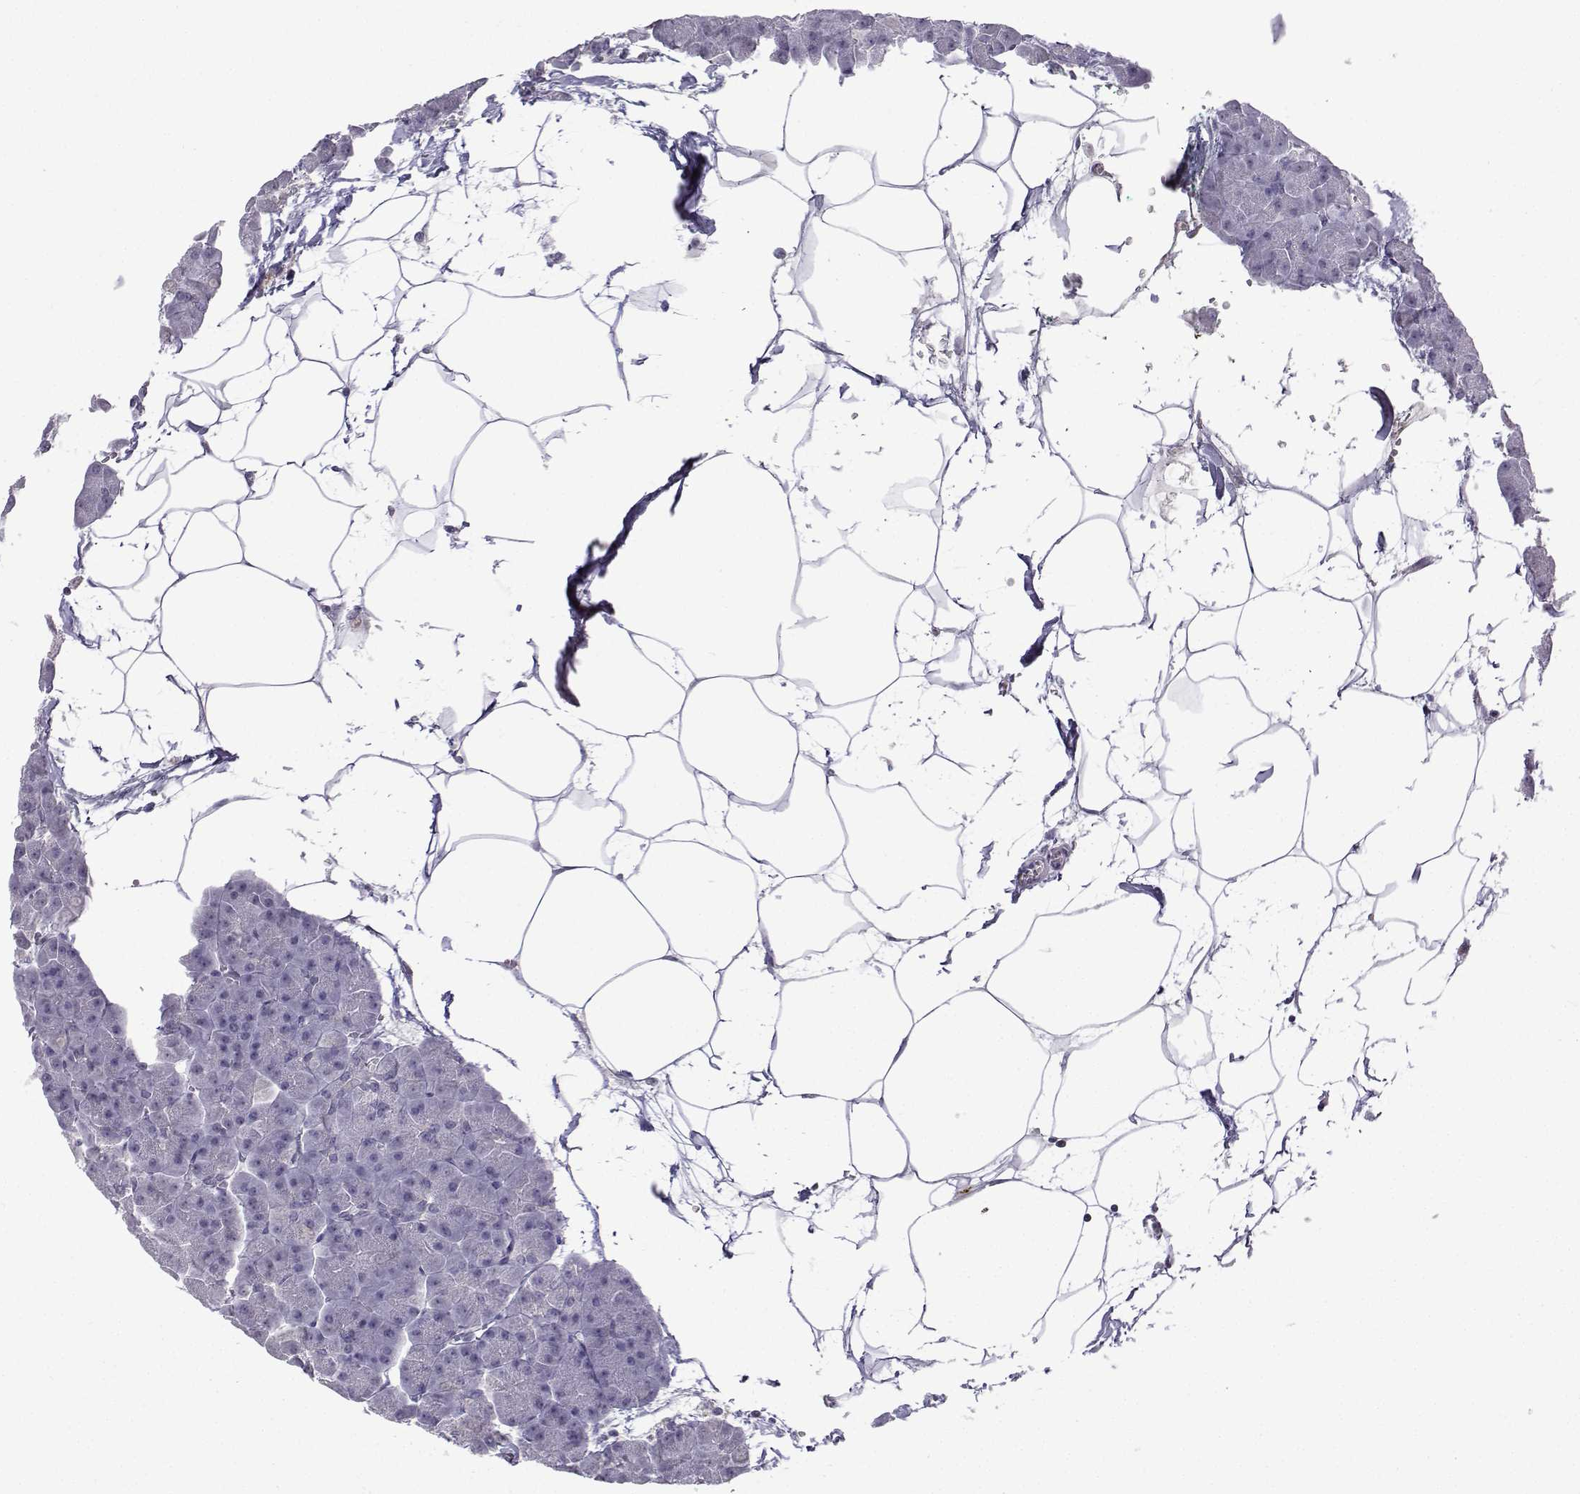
{"staining": {"intensity": "negative", "quantity": "none", "location": "none"}, "tissue": "pancreas", "cell_type": "Exocrine glandular cells", "image_type": "normal", "snomed": [{"axis": "morphology", "description": "Normal tissue, NOS"}, {"axis": "topography", "description": "Adipose tissue"}, {"axis": "topography", "description": "Pancreas"}, {"axis": "topography", "description": "Peripheral nerve tissue"}], "caption": "Immunohistochemical staining of normal human pancreas demonstrates no significant staining in exocrine glandular cells.", "gene": "CFAP70", "patient": {"sex": "female", "age": 58}}